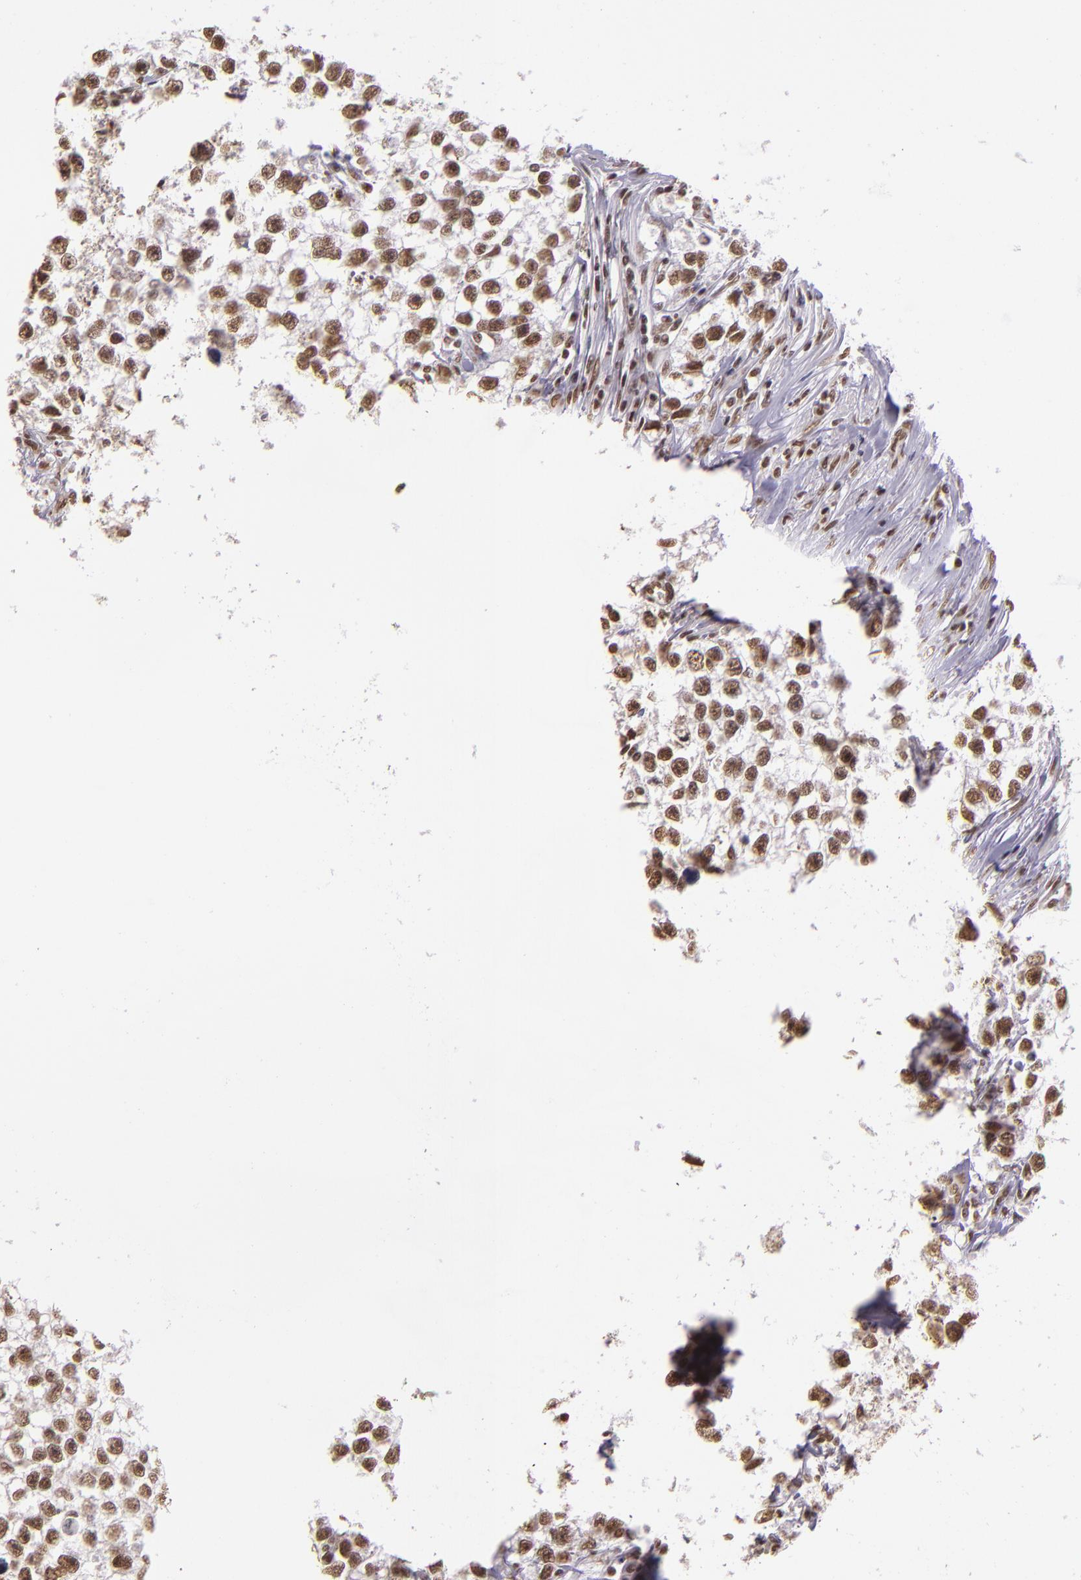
{"staining": {"intensity": "moderate", "quantity": ">75%", "location": "nuclear"}, "tissue": "testis cancer", "cell_type": "Tumor cells", "image_type": "cancer", "snomed": [{"axis": "morphology", "description": "Seminoma, NOS"}, {"axis": "morphology", "description": "Carcinoma, Embryonal, NOS"}, {"axis": "topography", "description": "Testis"}], "caption": "Immunohistochemistry photomicrograph of human testis embryonal carcinoma stained for a protein (brown), which shows medium levels of moderate nuclear positivity in about >75% of tumor cells.", "gene": "USF1", "patient": {"sex": "male", "age": 30}}